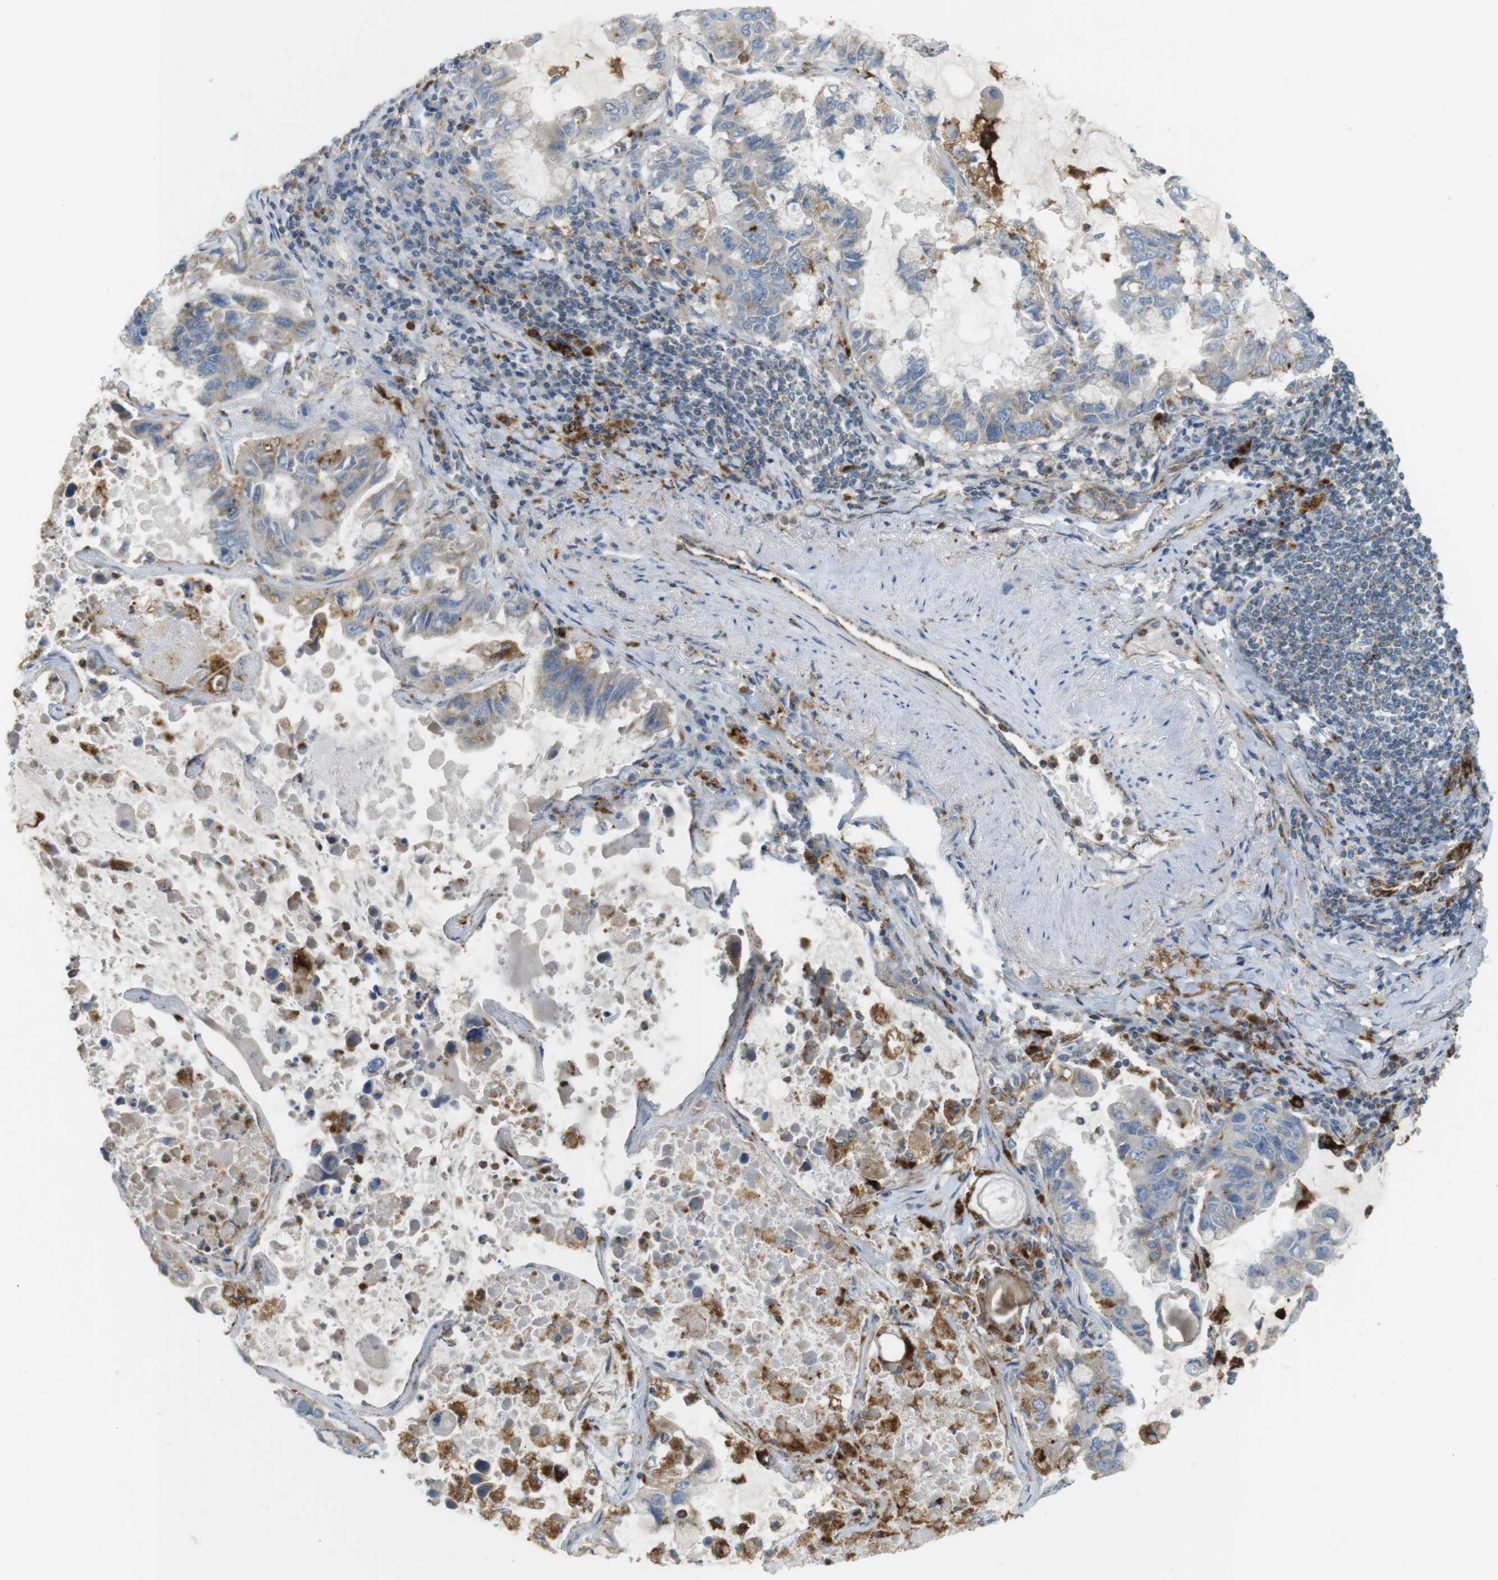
{"staining": {"intensity": "moderate", "quantity": "<25%", "location": "cytoplasmic/membranous"}, "tissue": "lung cancer", "cell_type": "Tumor cells", "image_type": "cancer", "snomed": [{"axis": "morphology", "description": "Adenocarcinoma, NOS"}, {"axis": "topography", "description": "Lung"}], "caption": "Lung cancer tissue exhibits moderate cytoplasmic/membranous positivity in approximately <25% of tumor cells, visualized by immunohistochemistry.", "gene": "LAMP1", "patient": {"sex": "male", "age": 64}}